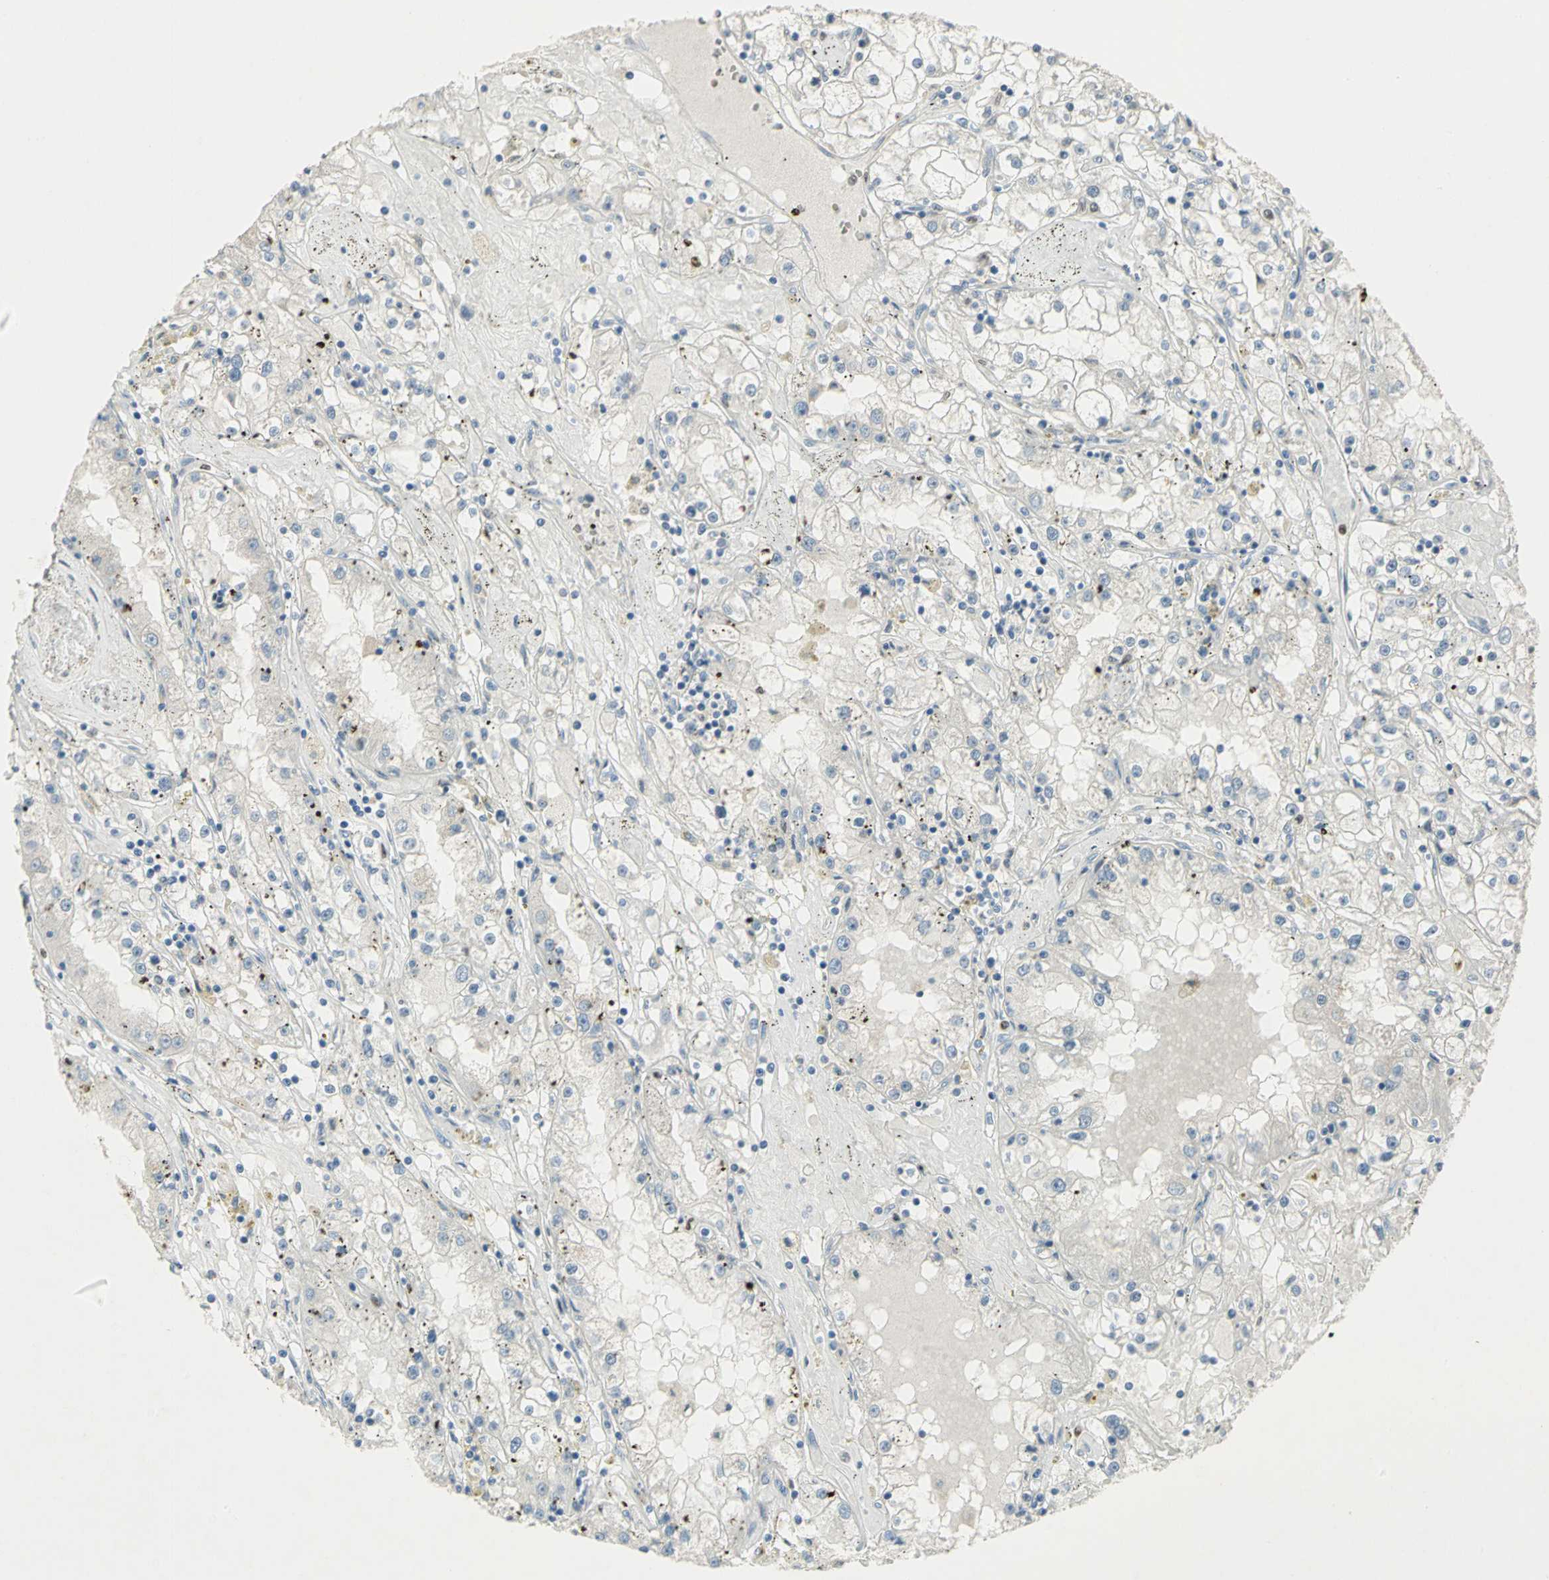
{"staining": {"intensity": "negative", "quantity": "none", "location": "none"}, "tissue": "renal cancer", "cell_type": "Tumor cells", "image_type": "cancer", "snomed": [{"axis": "morphology", "description": "Adenocarcinoma, NOS"}, {"axis": "topography", "description": "Kidney"}], "caption": "Adenocarcinoma (renal) stained for a protein using immunohistochemistry (IHC) demonstrates no staining tumor cells.", "gene": "BCL6", "patient": {"sex": "male", "age": 56}}